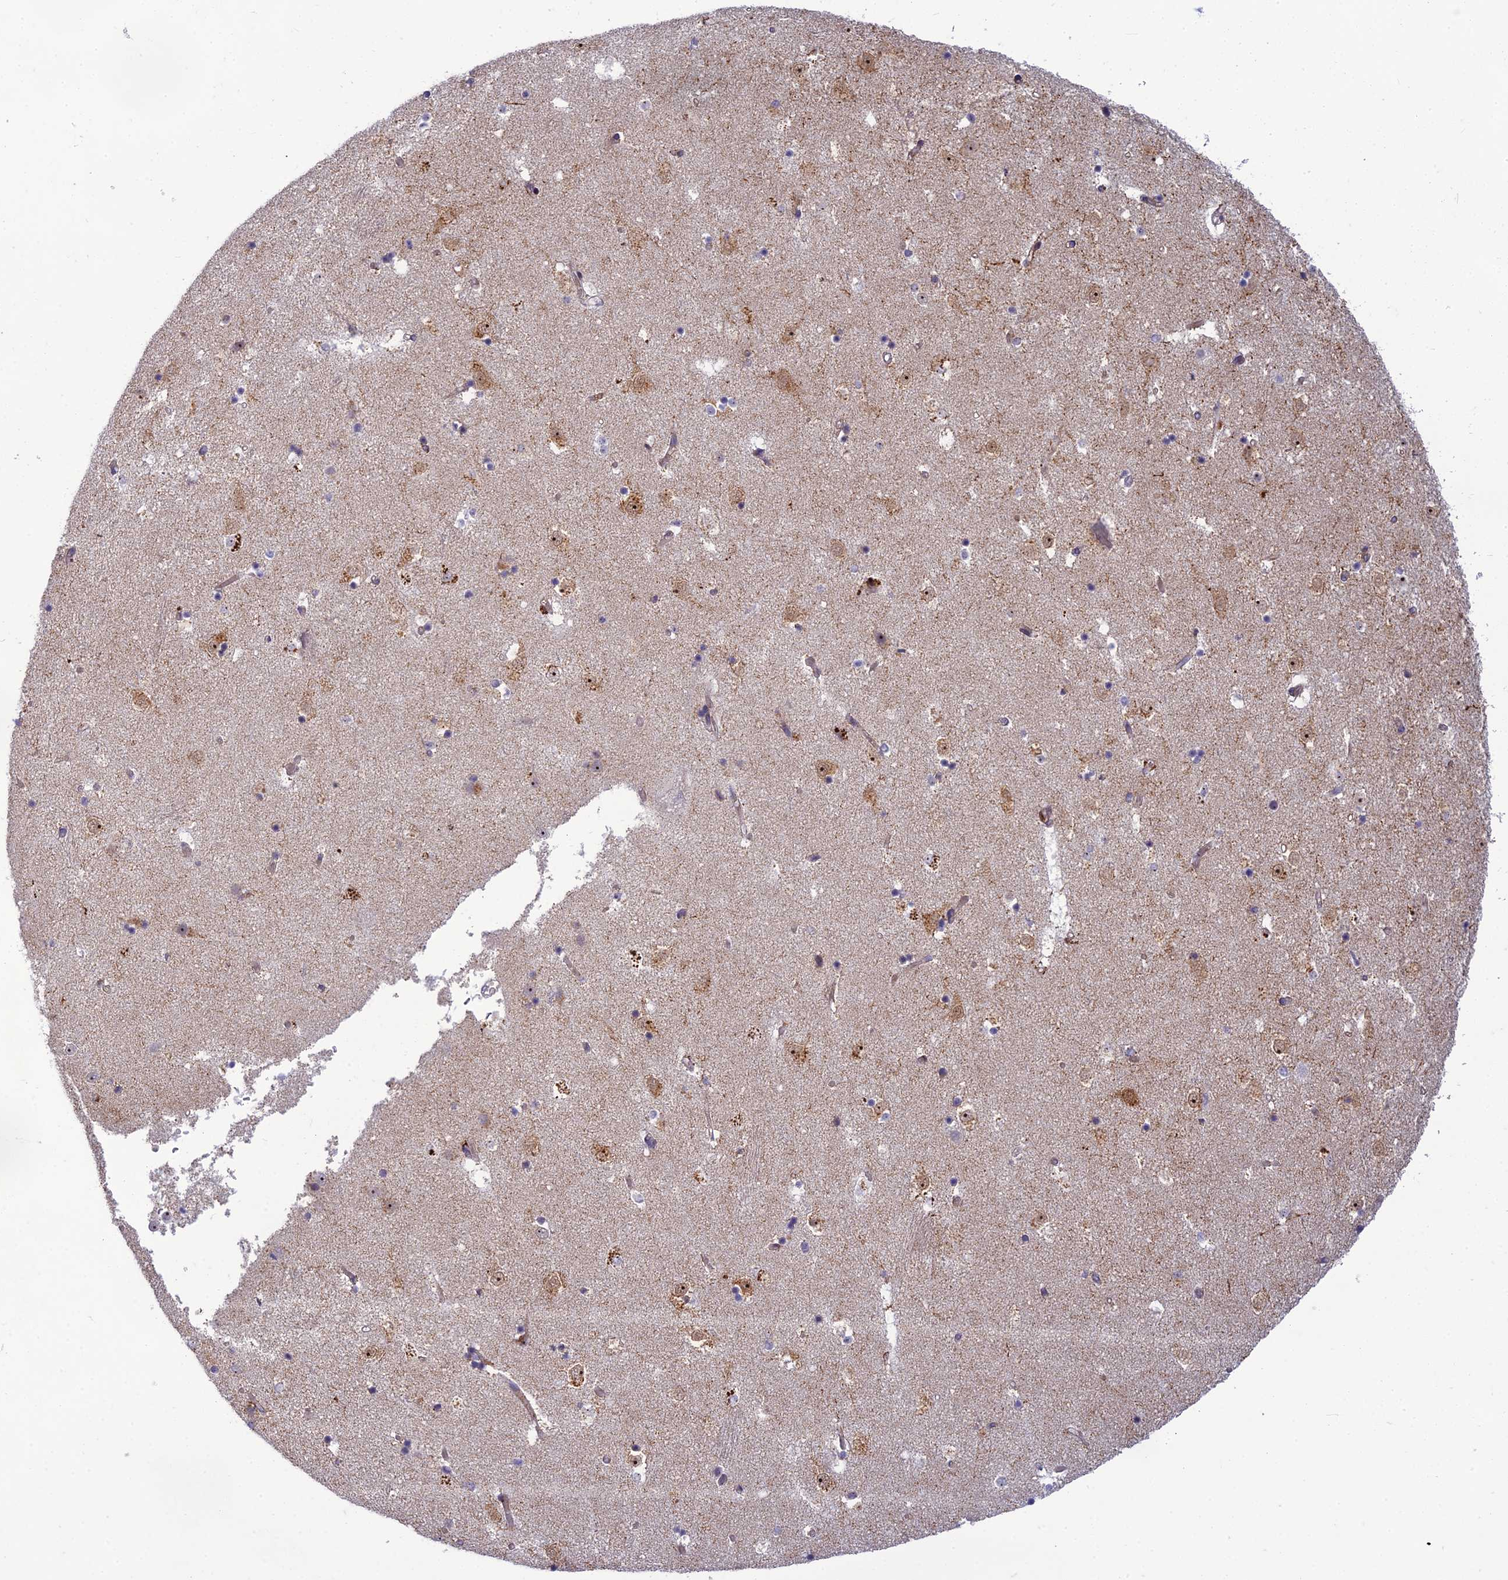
{"staining": {"intensity": "weak", "quantity": "25%-75%", "location": "cytoplasmic/membranous"}, "tissue": "caudate", "cell_type": "Glial cells", "image_type": "normal", "snomed": [{"axis": "morphology", "description": "Normal tissue, NOS"}, {"axis": "topography", "description": "Lateral ventricle wall"}], "caption": "Protein expression analysis of benign human caudate reveals weak cytoplasmic/membranous expression in about 25%-75% of glial cells. The staining was performed using DAB (3,3'-diaminobenzidine), with brown indicating positive protein expression. Nuclei are stained blue with hematoxylin.", "gene": "DTX2", "patient": {"sex": "female", "age": 52}}